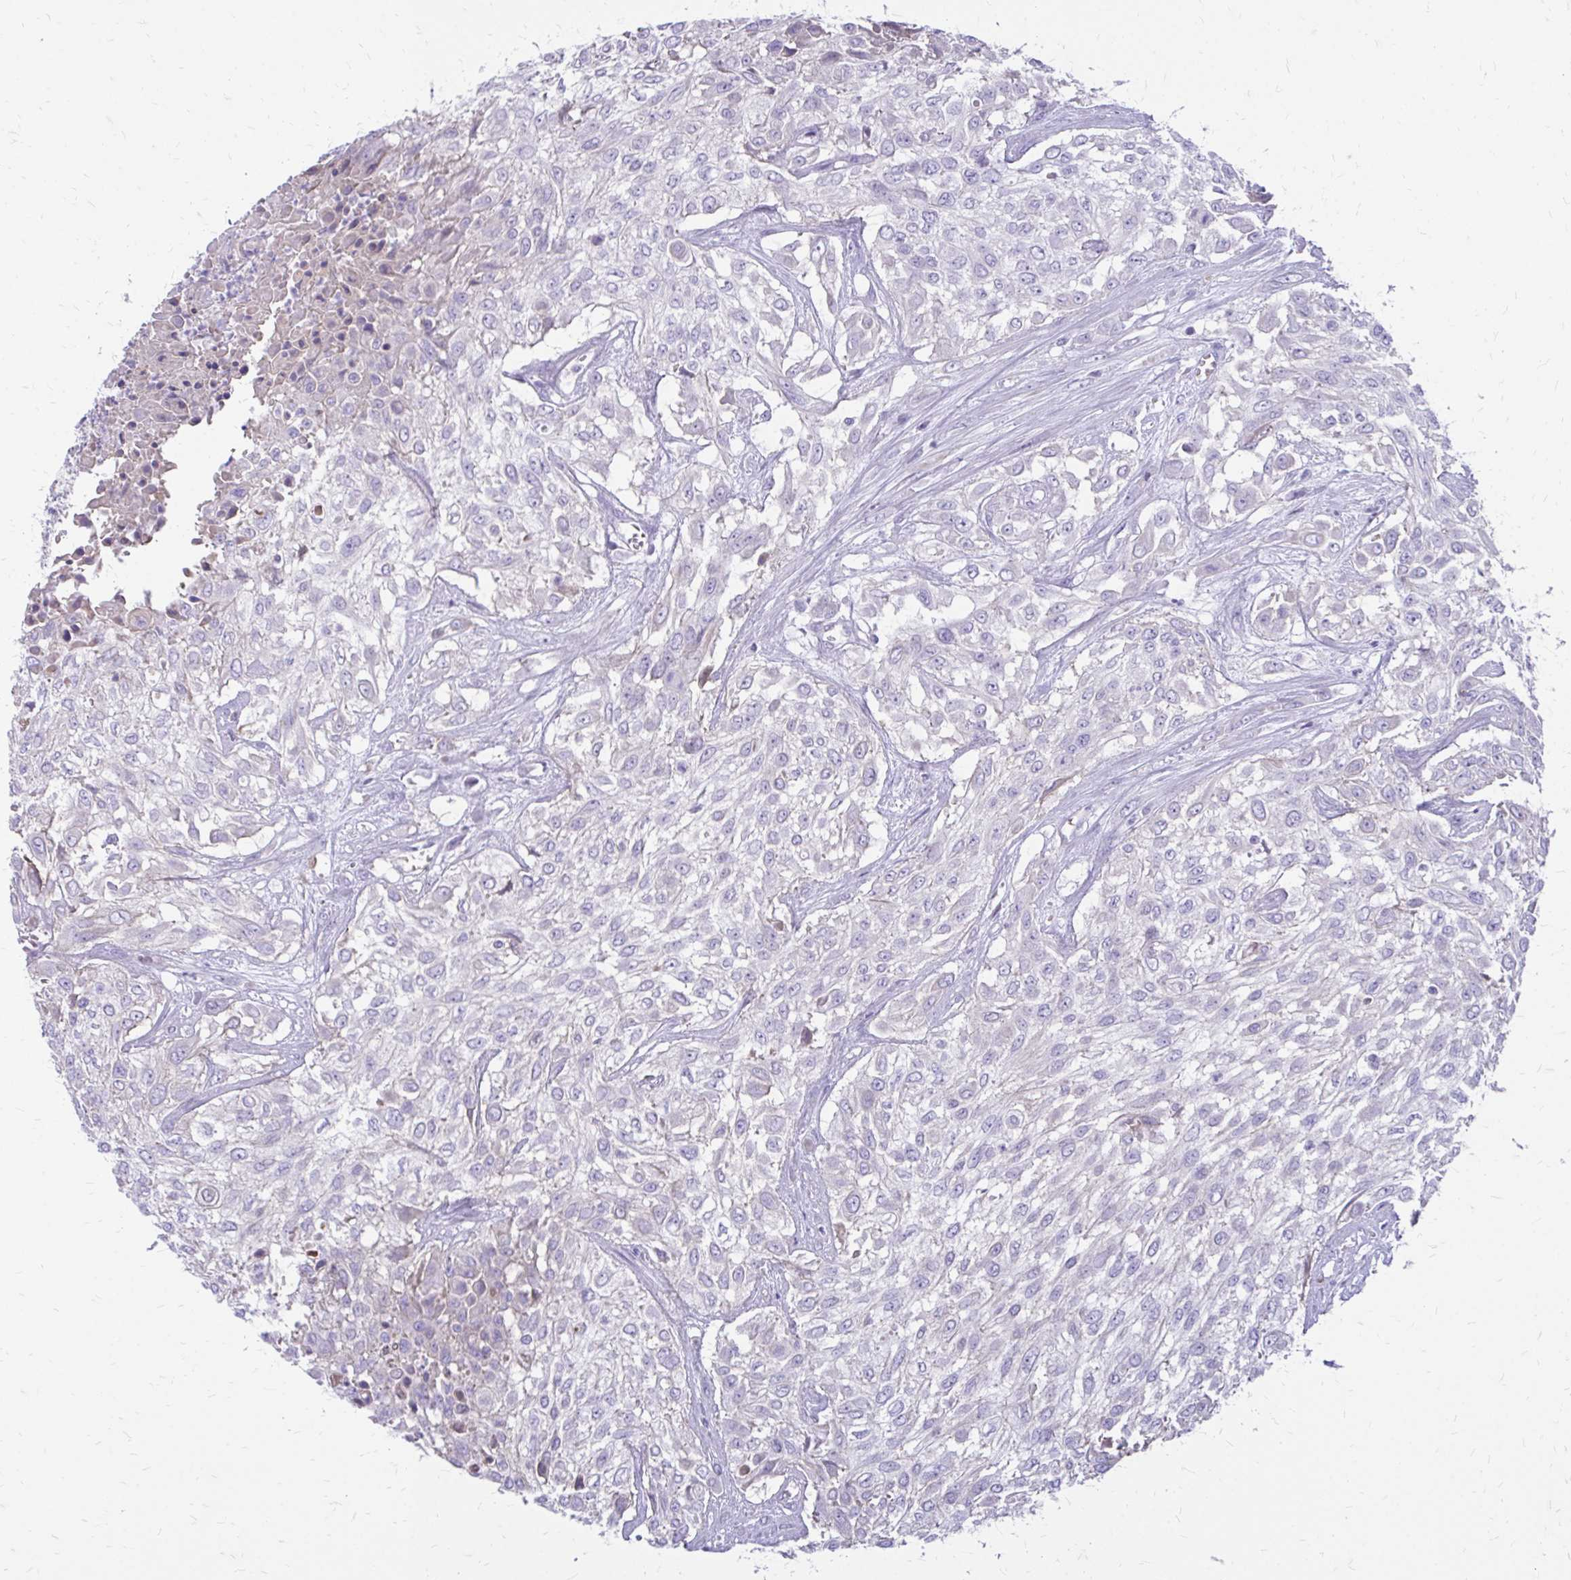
{"staining": {"intensity": "negative", "quantity": "none", "location": "none"}, "tissue": "urothelial cancer", "cell_type": "Tumor cells", "image_type": "cancer", "snomed": [{"axis": "morphology", "description": "Urothelial carcinoma, High grade"}, {"axis": "topography", "description": "Urinary bladder"}], "caption": "Immunohistochemistry histopathology image of human high-grade urothelial carcinoma stained for a protein (brown), which reveals no expression in tumor cells.", "gene": "SIGLEC11", "patient": {"sex": "male", "age": 57}}